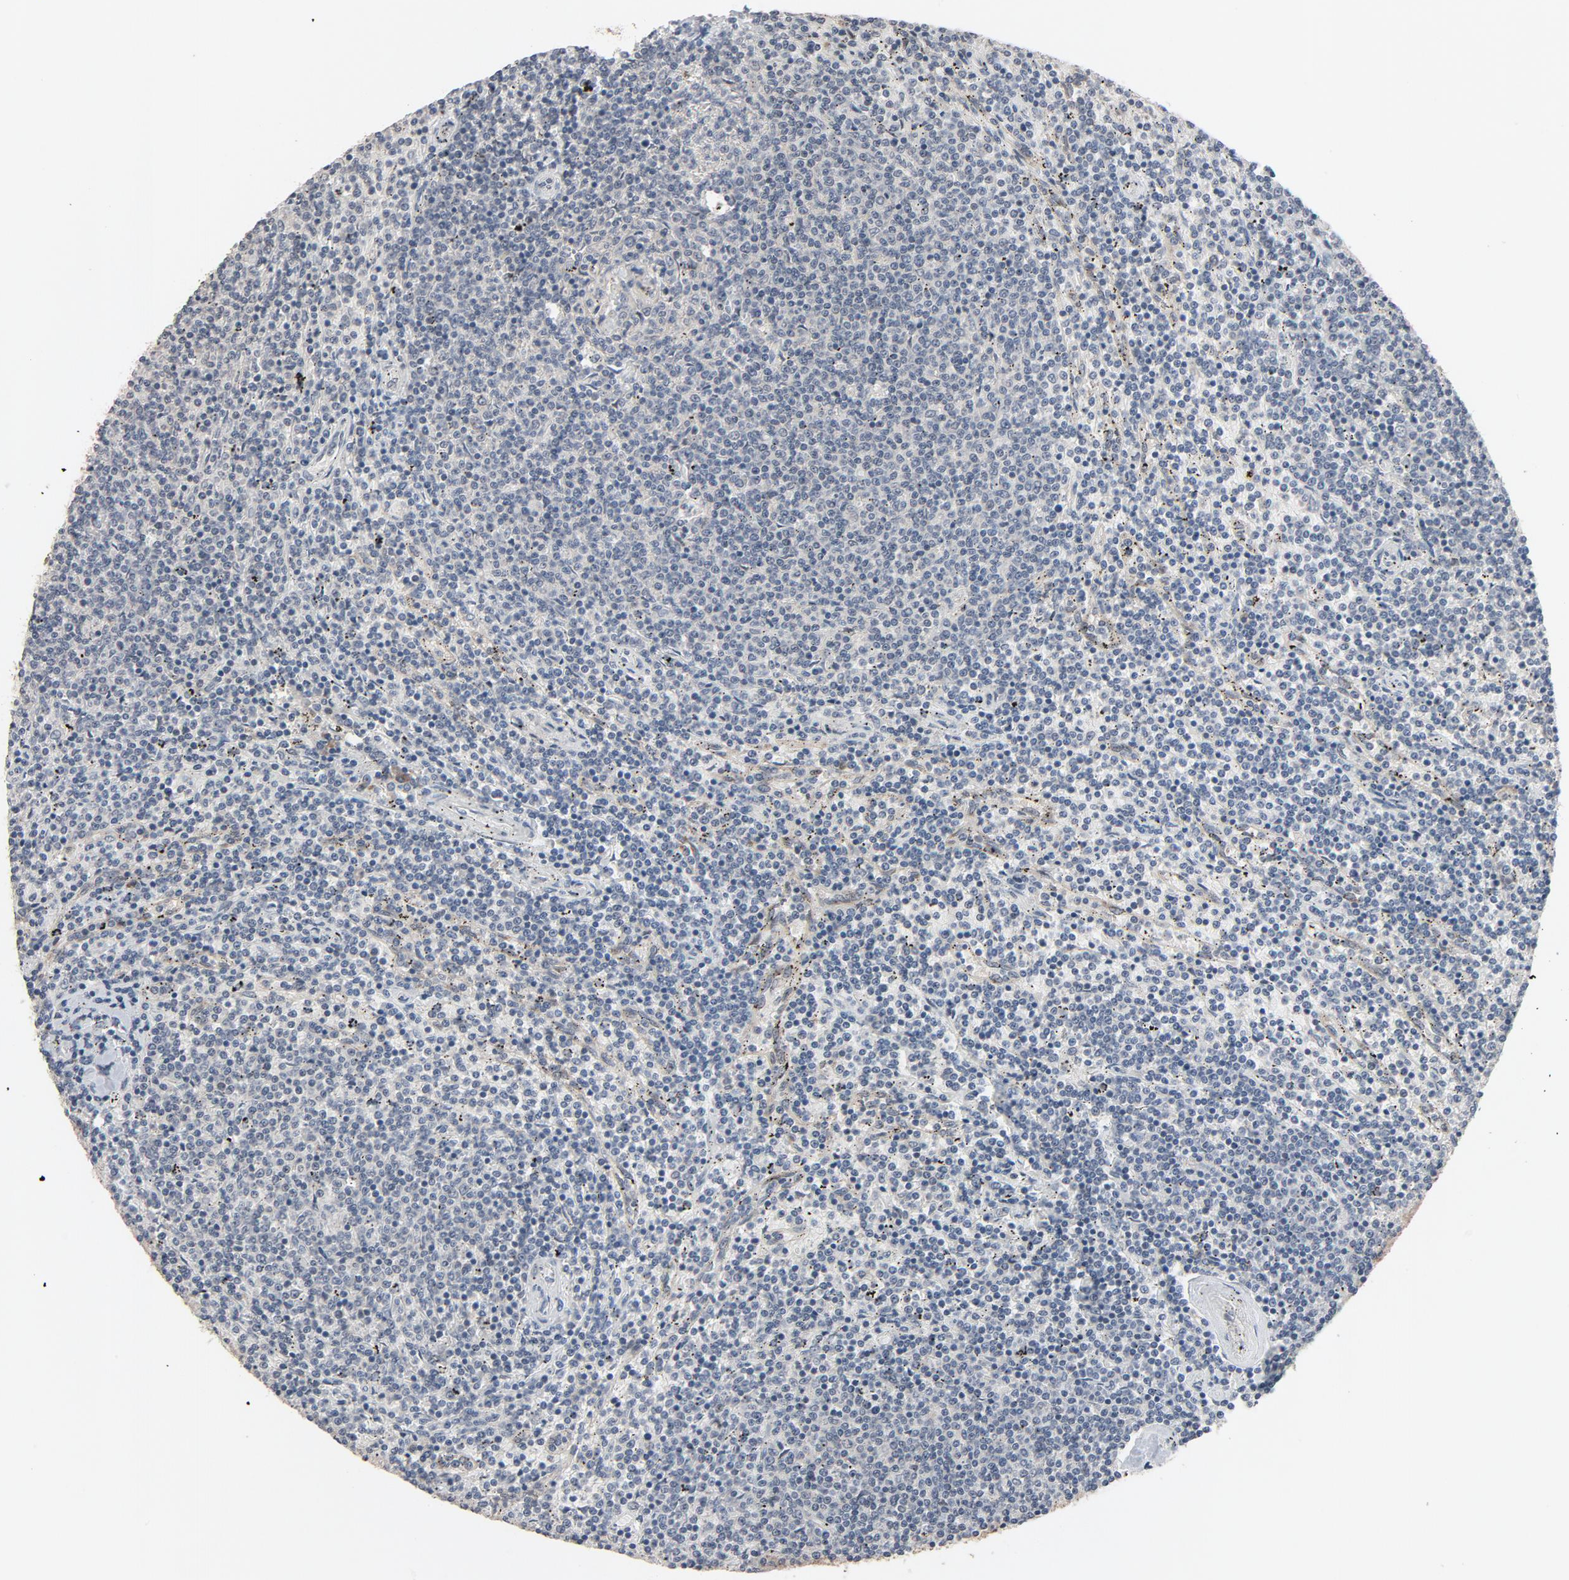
{"staining": {"intensity": "negative", "quantity": "none", "location": "none"}, "tissue": "lymphoma", "cell_type": "Tumor cells", "image_type": "cancer", "snomed": [{"axis": "morphology", "description": "Malignant lymphoma, non-Hodgkin's type, Low grade"}, {"axis": "topography", "description": "Spleen"}], "caption": "Tumor cells are negative for brown protein staining in low-grade malignant lymphoma, non-Hodgkin's type.", "gene": "MT3", "patient": {"sex": "female", "age": 50}}